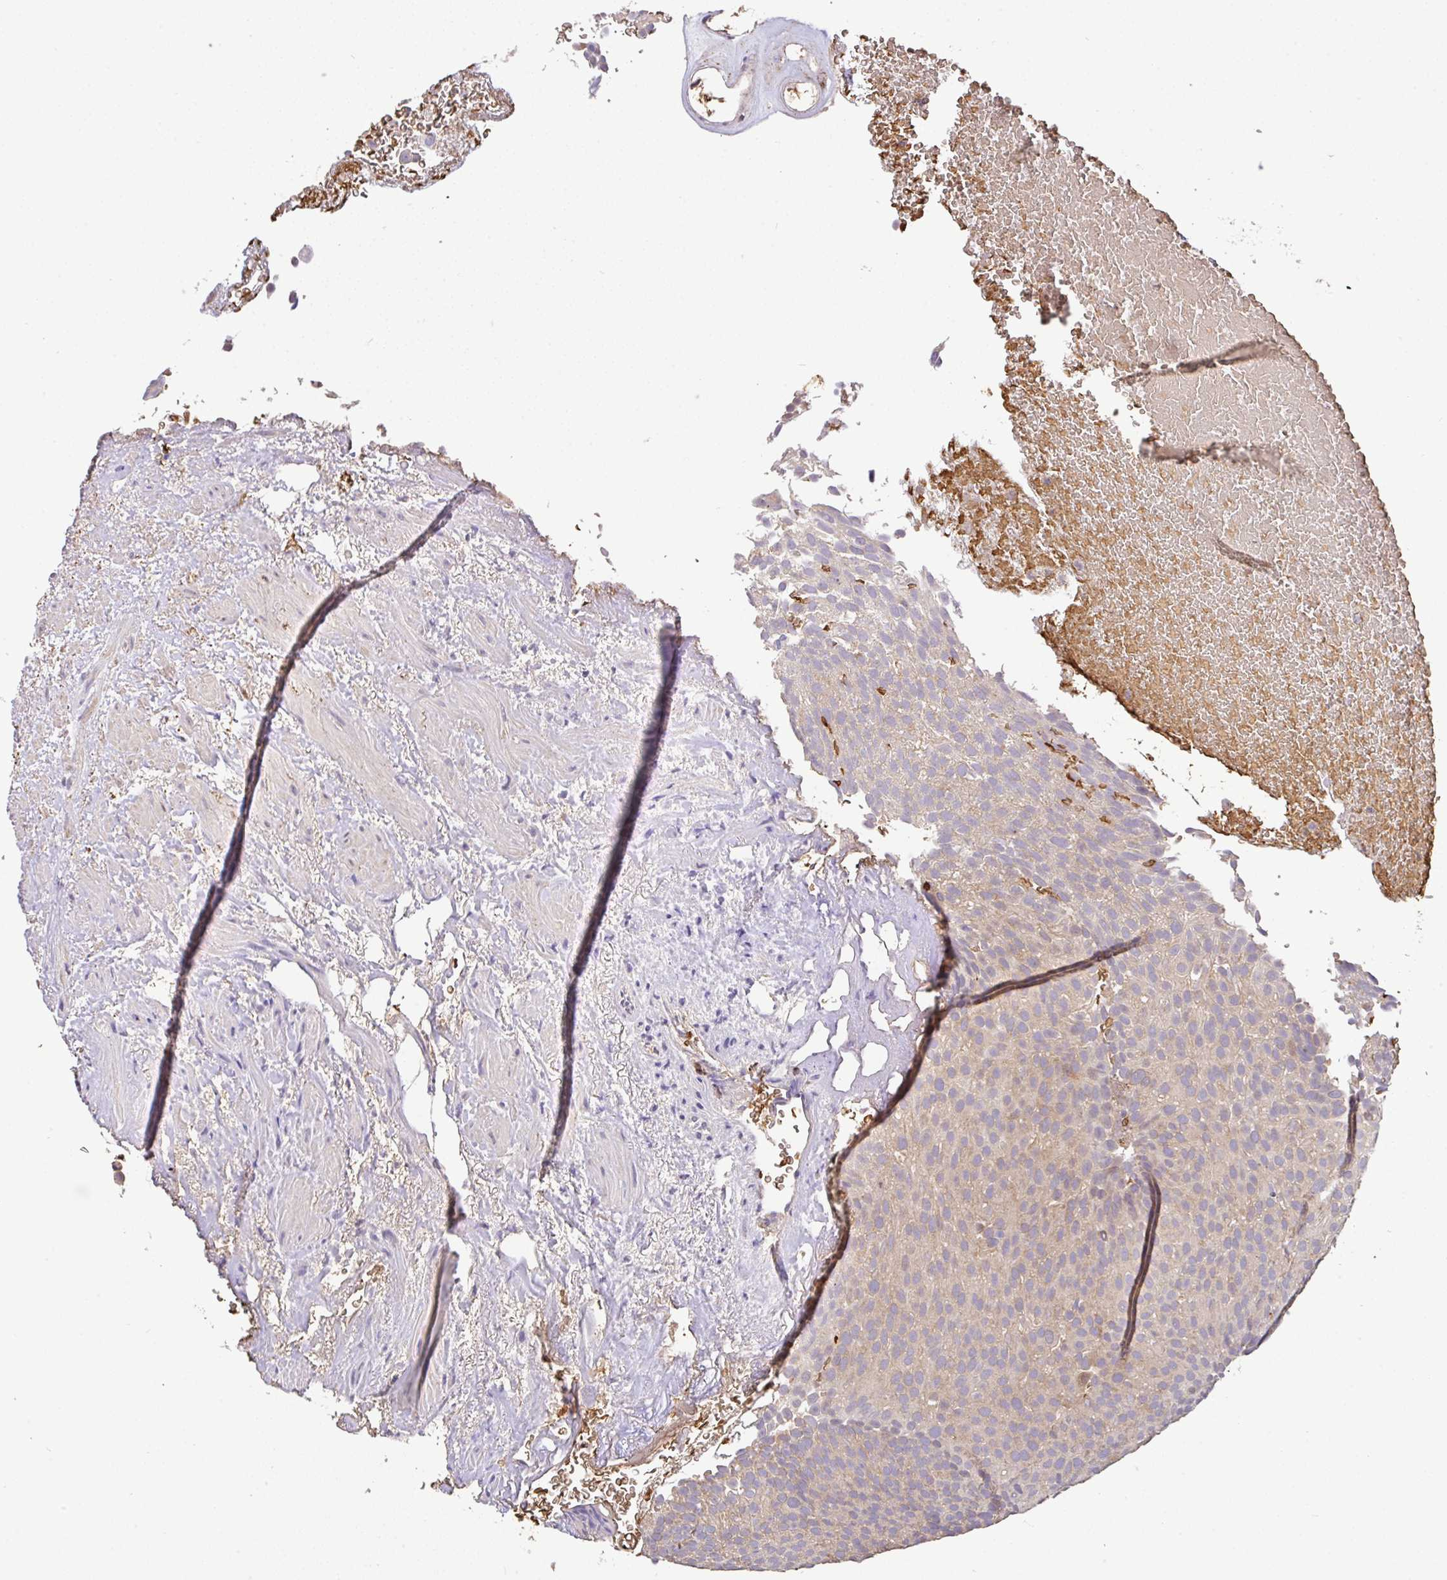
{"staining": {"intensity": "weak", "quantity": "25%-75%", "location": "cytoplasmic/membranous"}, "tissue": "urothelial cancer", "cell_type": "Tumor cells", "image_type": "cancer", "snomed": [{"axis": "morphology", "description": "Urothelial carcinoma, Low grade"}, {"axis": "topography", "description": "Urinary bladder"}], "caption": "A micrograph showing weak cytoplasmic/membranous positivity in about 25%-75% of tumor cells in urothelial cancer, as visualized by brown immunohistochemical staining.", "gene": "C1QTNF9B", "patient": {"sex": "male", "age": 78}}